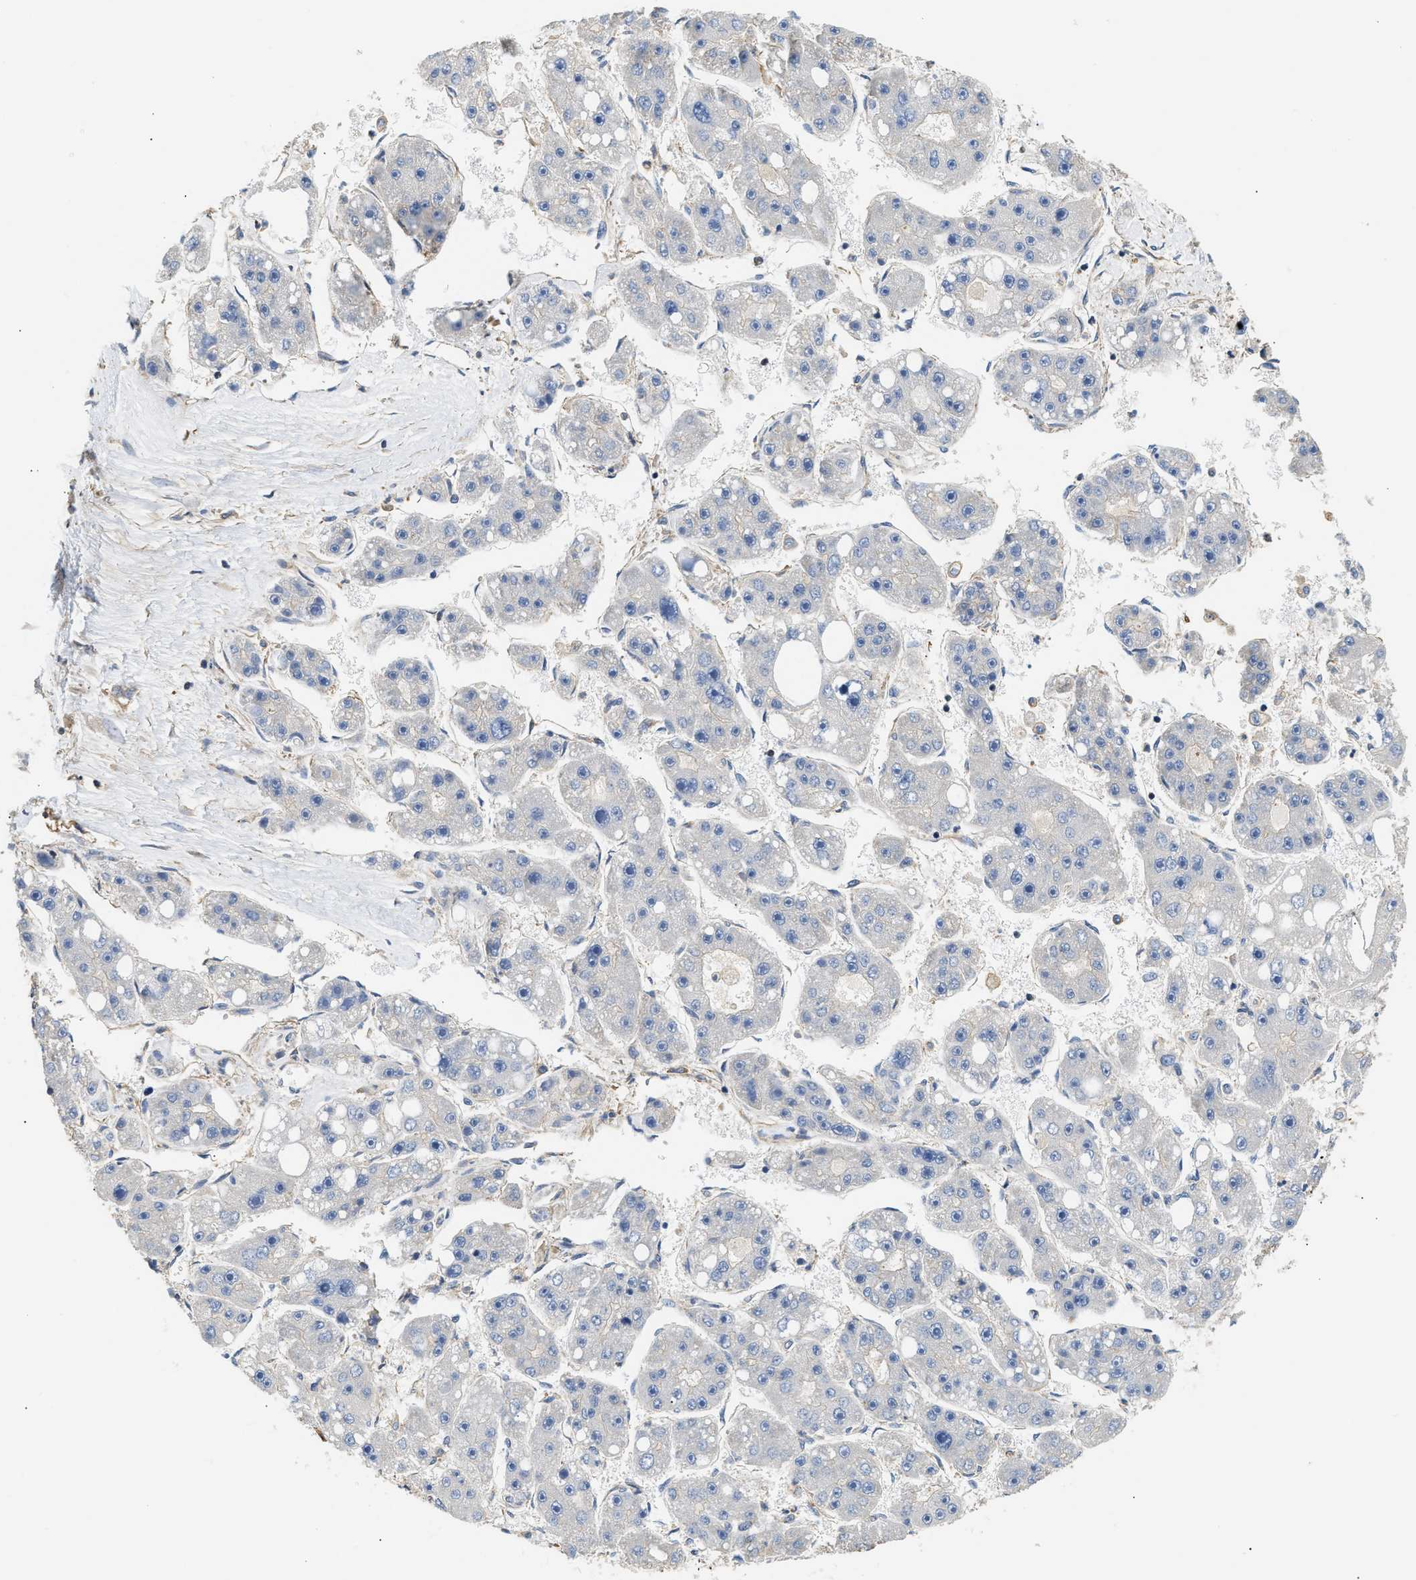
{"staining": {"intensity": "negative", "quantity": "none", "location": "none"}, "tissue": "liver cancer", "cell_type": "Tumor cells", "image_type": "cancer", "snomed": [{"axis": "morphology", "description": "Carcinoma, Hepatocellular, NOS"}, {"axis": "topography", "description": "Liver"}], "caption": "Tumor cells show no significant protein staining in liver cancer (hepatocellular carcinoma). The staining was performed using DAB to visualize the protein expression in brown, while the nuclei were stained in blue with hematoxylin (Magnification: 20x).", "gene": "SAMD9L", "patient": {"sex": "female", "age": 61}}